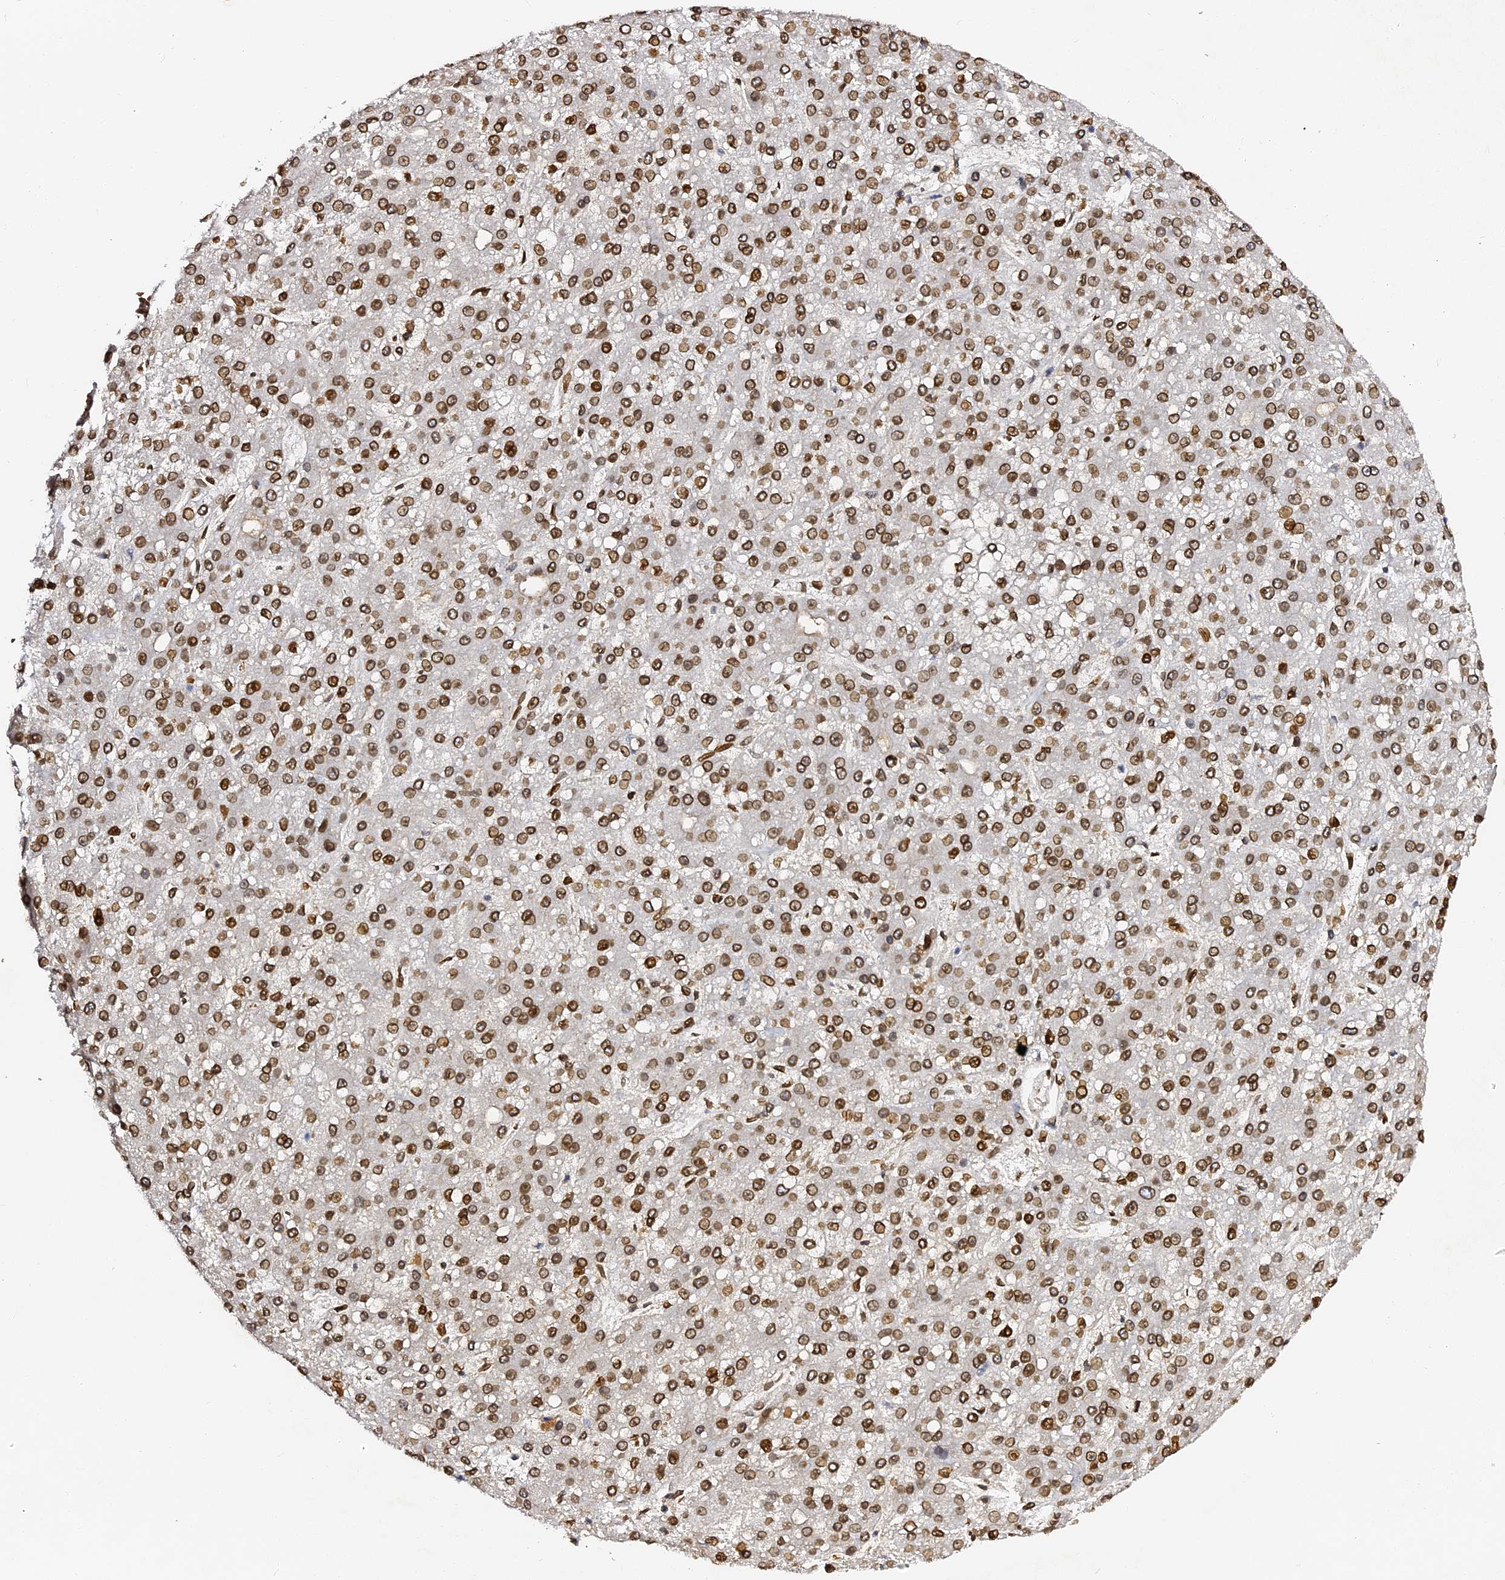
{"staining": {"intensity": "strong", "quantity": ">75%", "location": "cytoplasmic/membranous,nuclear"}, "tissue": "liver cancer", "cell_type": "Tumor cells", "image_type": "cancer", "snomed": [{"axis": "morphology", "description": "Carcinoma, Hepatocellular, NOS"}, {"axis": "topography", "description": "Liver"}], "caption": "Immunohistochemistry (DAB (3,3'-diaminobenzidine)) staining of human liver cancer exhibits strong cytoplasmic/membranous and nuclear protein expression in approximately >75% of tumor cells. (Stains: DAB in brown, nuclei in blue, Microscopy: brightfield microscopy at high magnification).", "gene": "ANAPC5", "patient": {"sex": "male", "age": 67}}